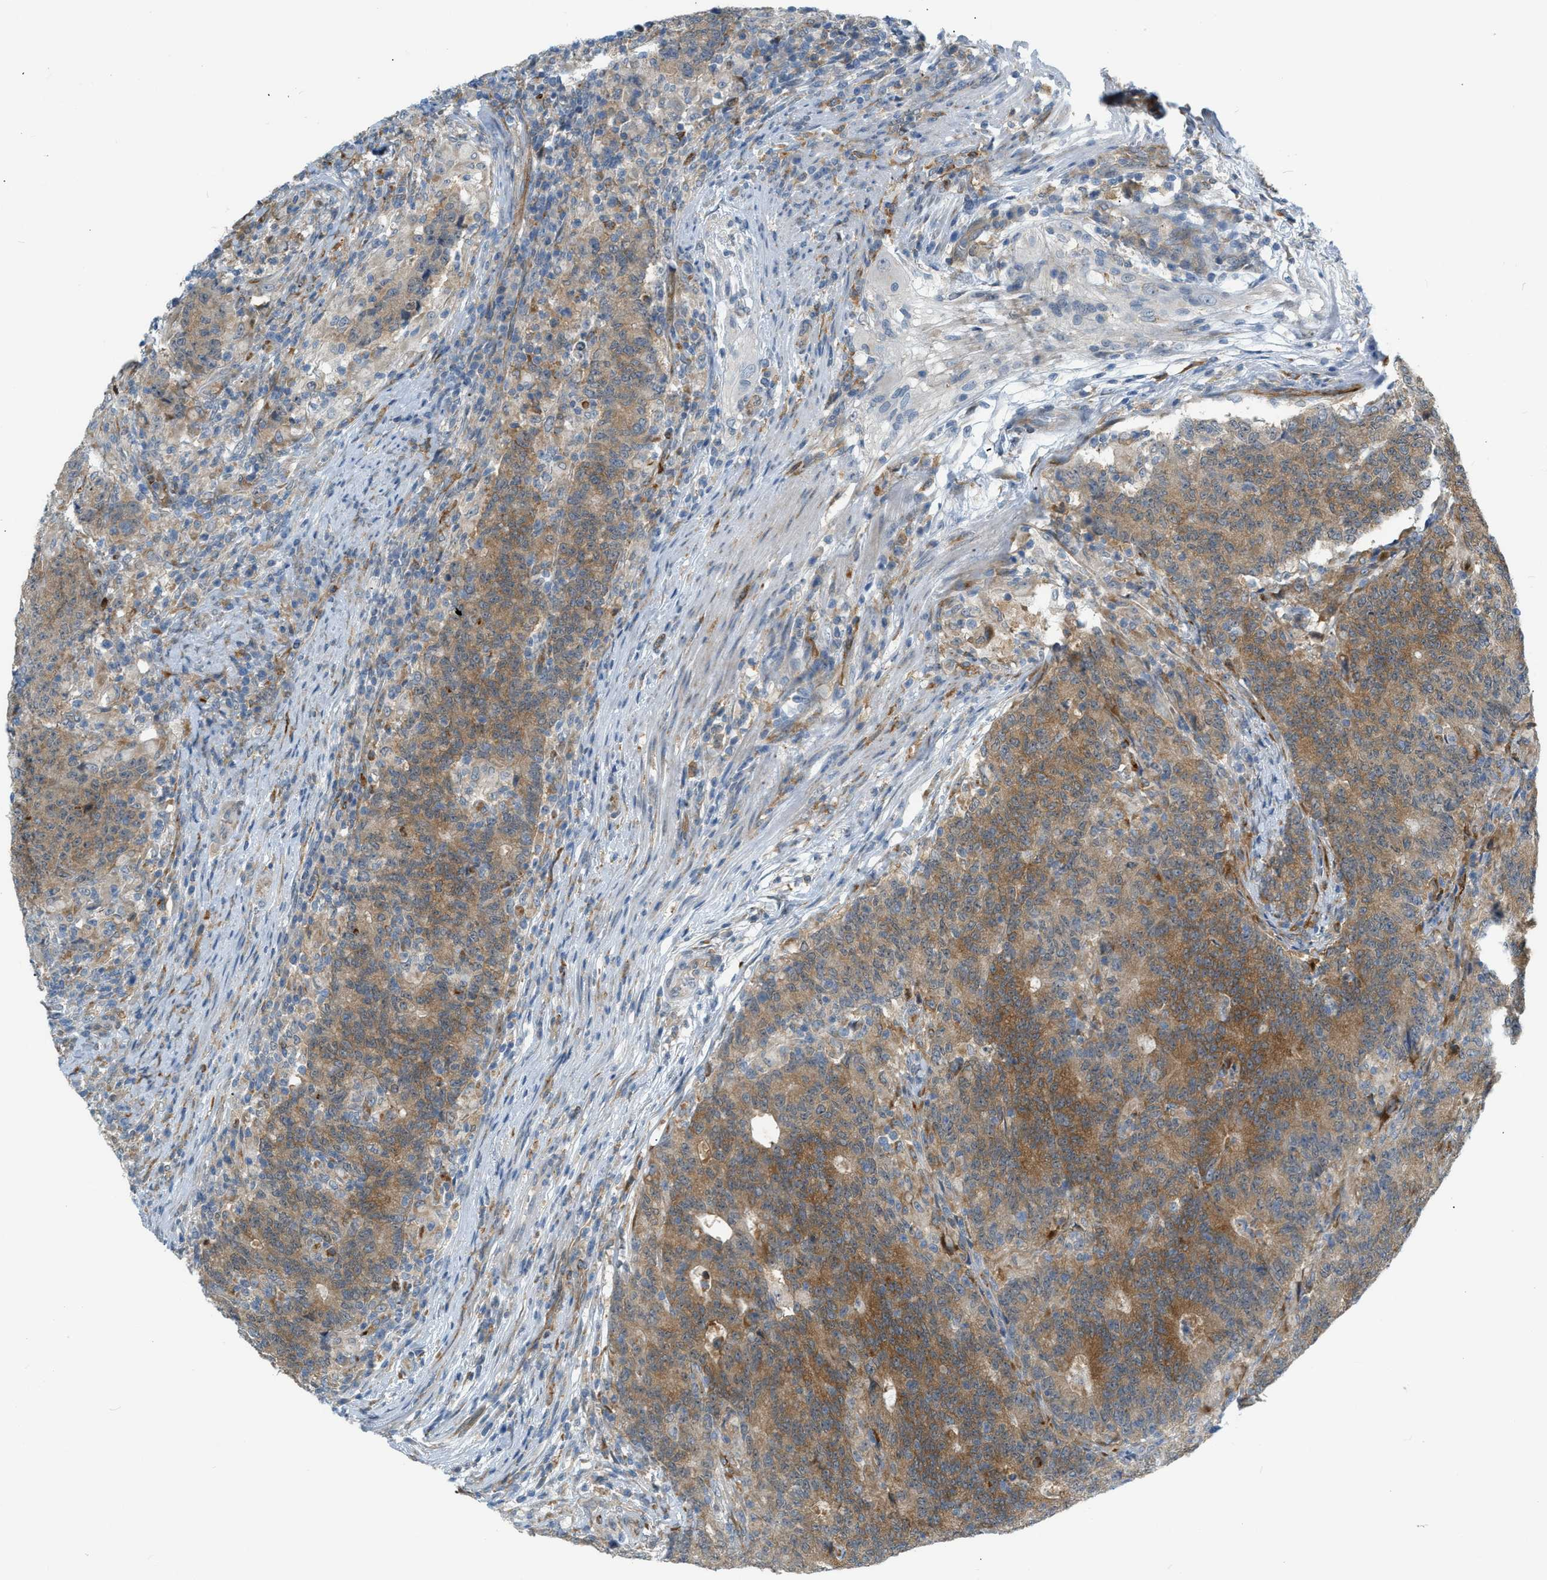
{"staining": {"intensity": "moderate", "quantity": ">75%", "location": "cytoplasmic/membranous"}, "tissue": "colorectal cancer", "cell_type": "Tumor cells", "image_type": "cancer", "snomed": [{"axis": "morphology", "description": "Normal tissue, NOS"}, {"axis": "morphology", "description": "Adenocarcinoma, NOS"}, {"axis": "topography", "description": "Colon"}], "caption": "Protein expression analysis of human adenocarcinoma (colorectal) reveals moderate cytoplasmic/membranous staining in approximately >75% of tumor cells.", "gene": "ZNF408", "patient": {"sex": "female", "age": 75}}